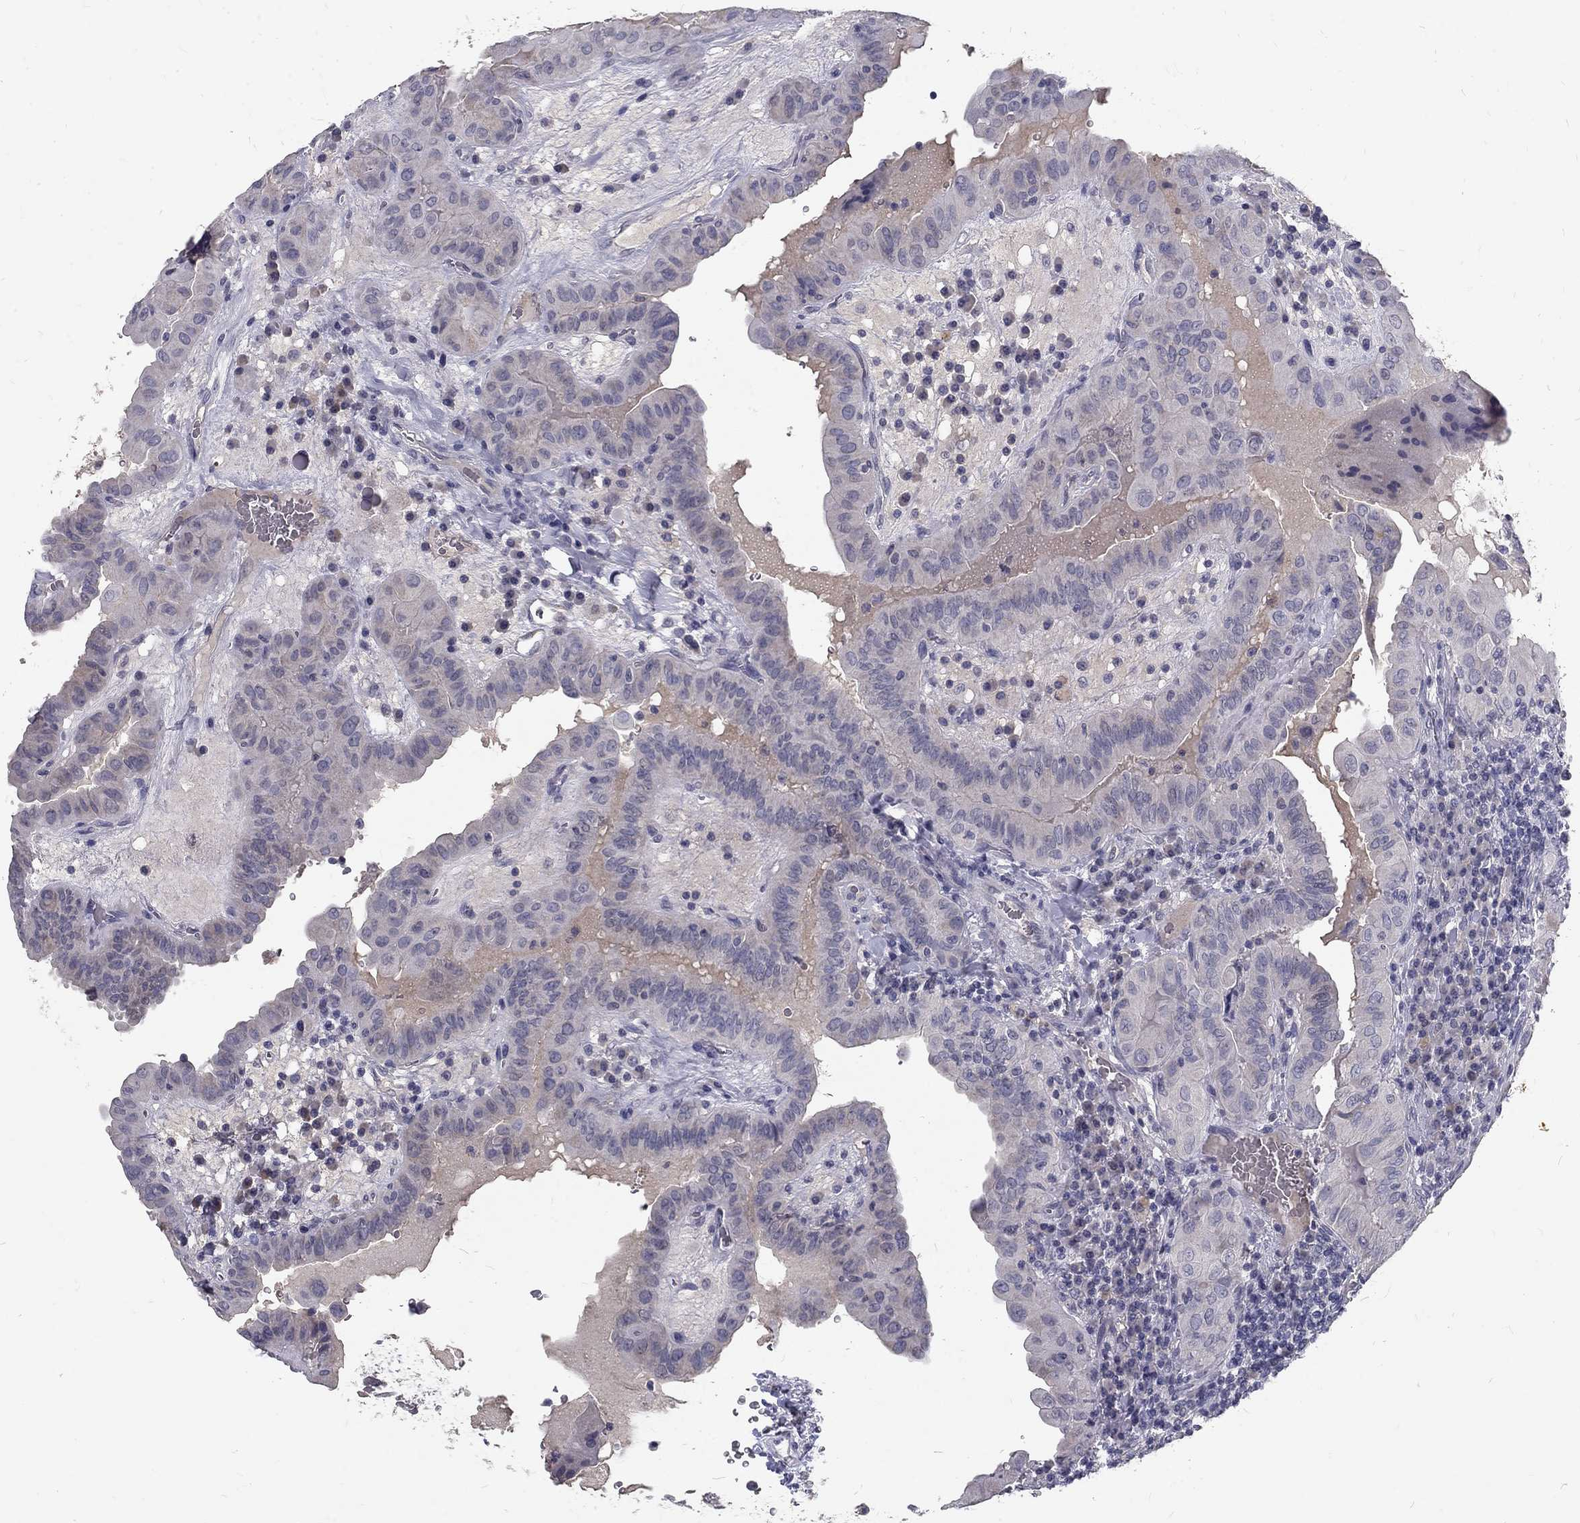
{"staining": {"intensity": "negative", "quantity": "none", "location": "none"}, "tissue": "thyroid cancer", "cell_type": "Tumor cells", "image_type": "cancer", "snomed": [{"axis": "morphology", "description": "Papillary adenocarcinoma, NOS"}, {"axis": "topography", "description": "Thyroid gland"}], "caption": "Immunohistochemistry (IHC) of human thyroid papillary adenocarcinoma displays no expression in tumor cells. (Brightfield microscopy of DAB (3,3'-diaminobenzidine) IHC at high magnification).", "gene": "NOS1", "patient": {"sex": "female", "age": 37}}